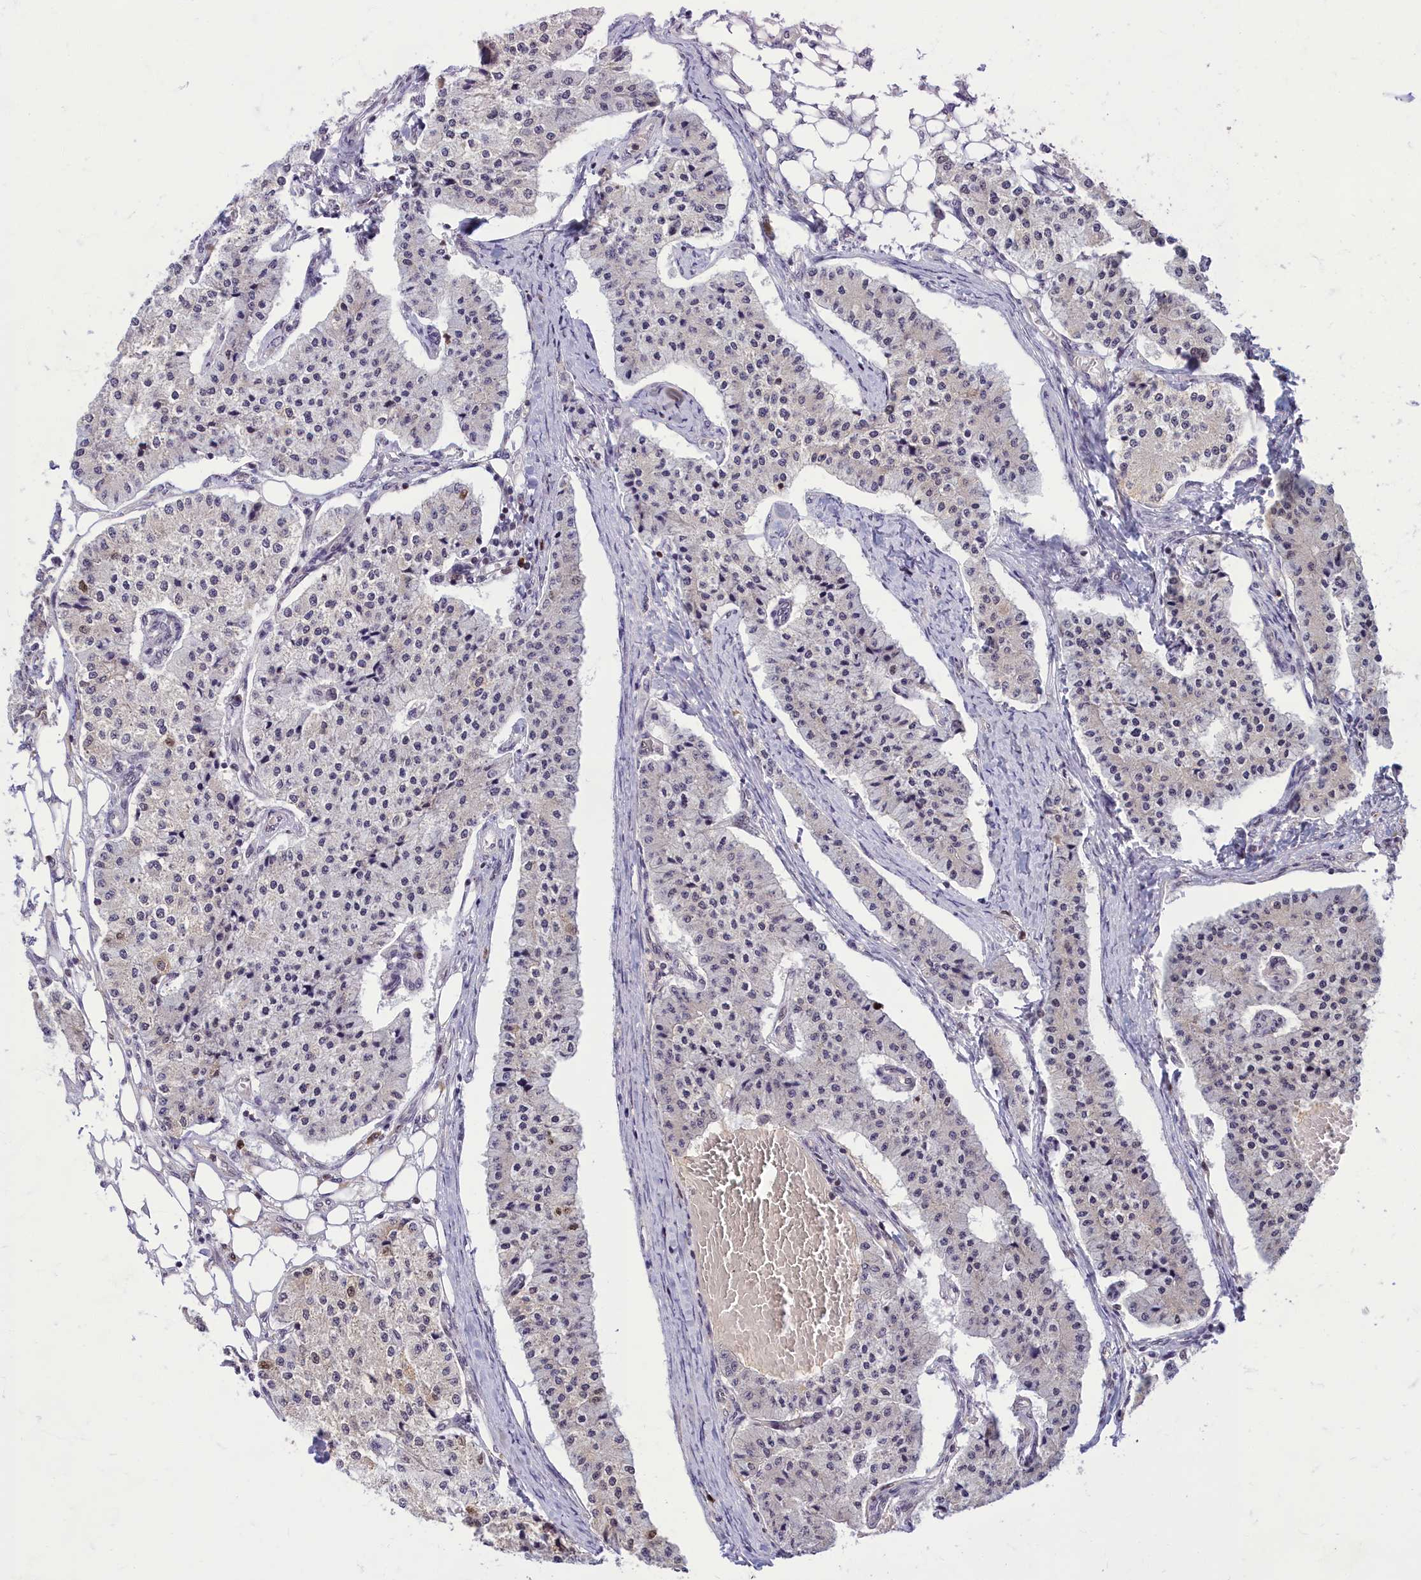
{"staining": {"intensity": "moderate", "quantity": "<25%", "location": "nuclear"}, "tissue": "carcinoid", "cell_type": "Tumor cells", "image_type": "cancer", "snomed": [{"axis": "morphology", "description": "Carcinoid, malignant, NOS"}, {"axis": "topography", "description": "Colon"}], "caption": "High-power microscopy captured an immunohistochemistry photomicrograph of carcinoid, revealing moderate nuclear staining in approximately <25% of tumor cells.", "gene": "EARS2", "patient": {"sex": "female", "age": 52}}